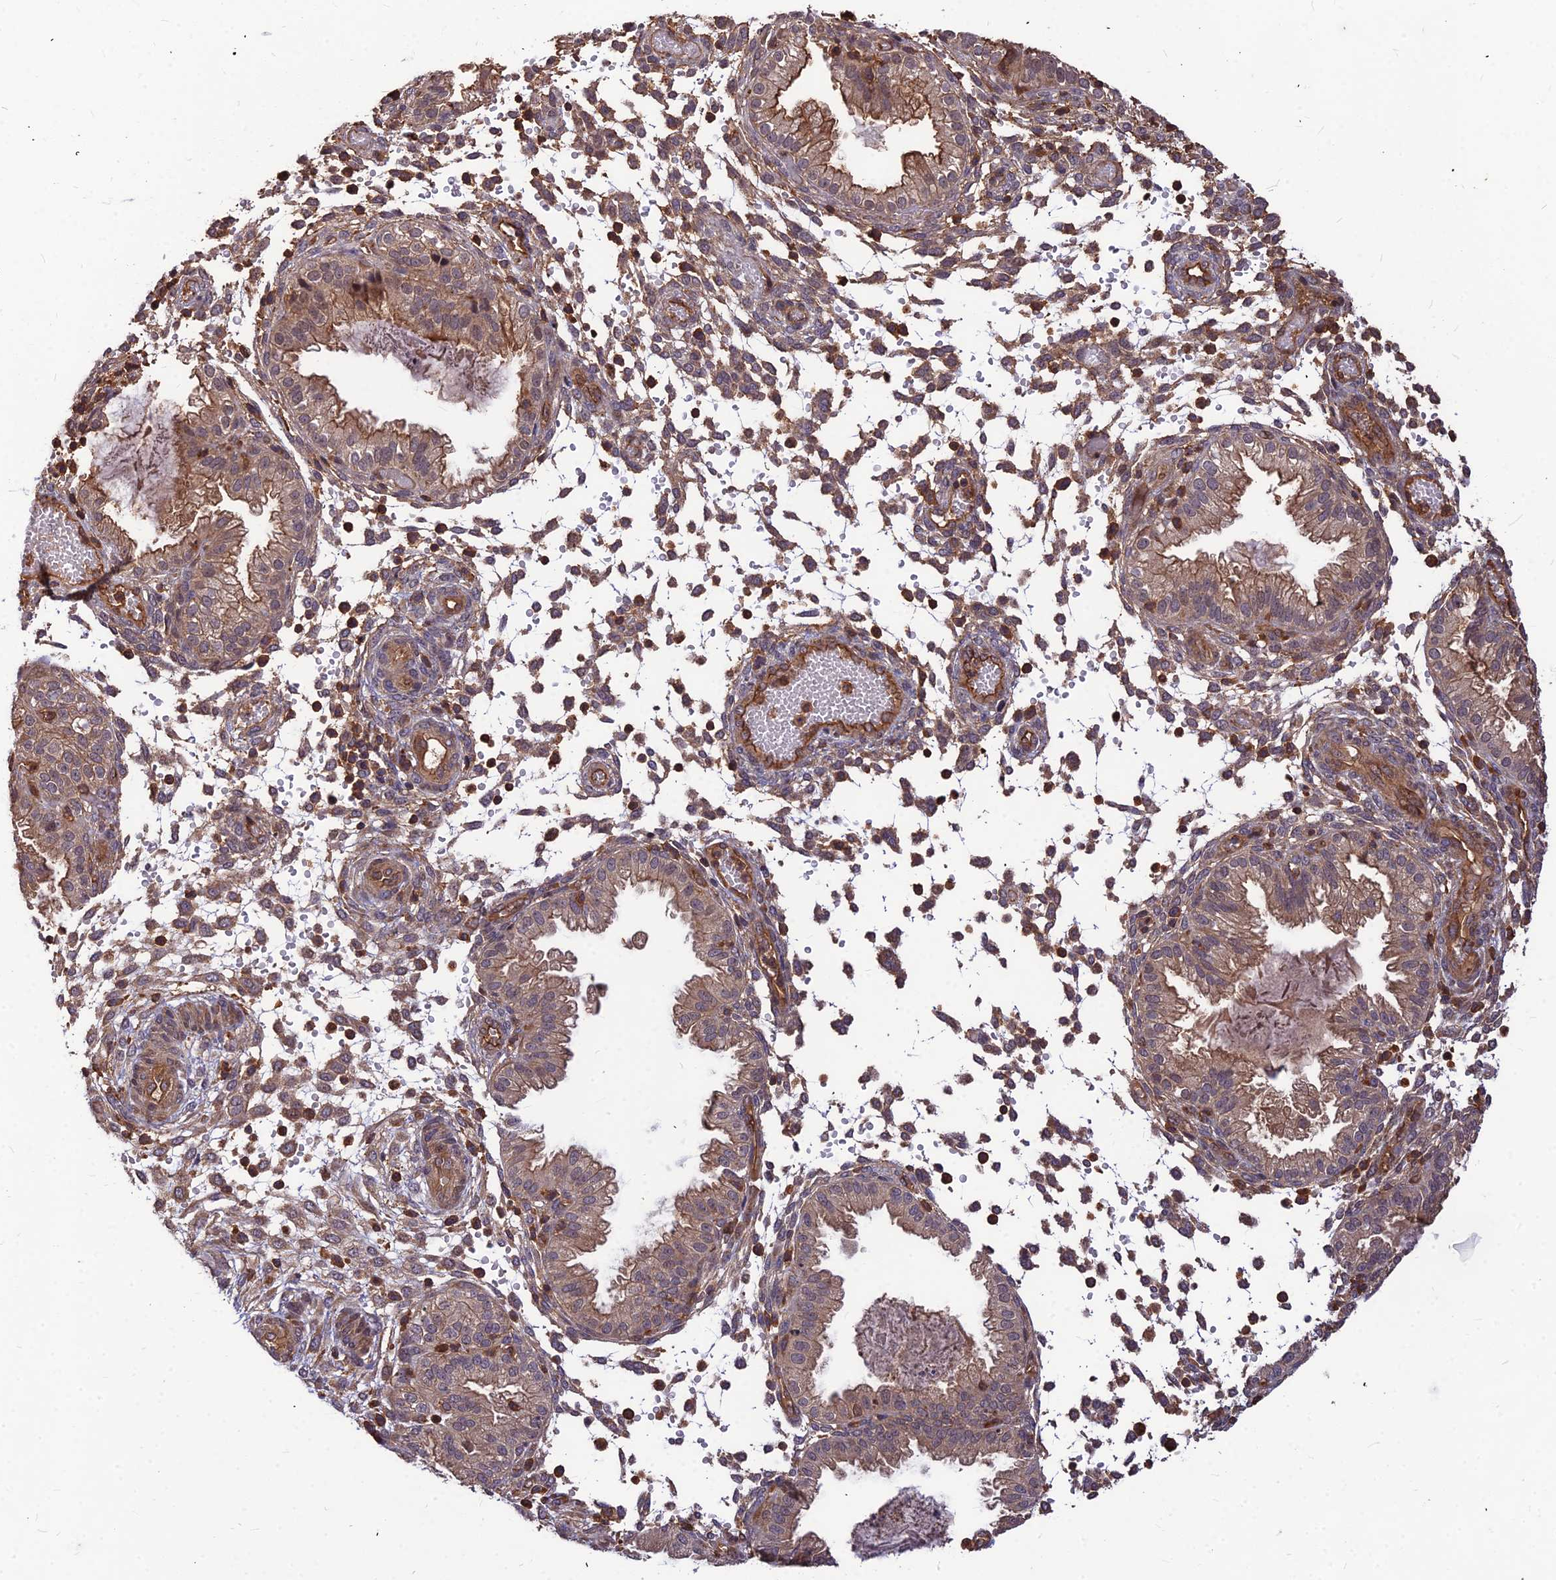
{"staining": {"intensity": "moderate", "quantity": "25%-75%", "location": "cytoplasmic/membranous,nuclear"}, "tissue": "endometrium", "cell_type": "Cells in endometrial stroma", "image_type": "normal", "snomed": [{"axis": "morphology", "description": "Normal tissue, NOS"}, {"axis": "topography", "description": "Endometrium"}], "caption": "IHC (DAB) staining of benign human endometrium demonstrates moderate cytoplasmic/membranous,nuclear protein positivity in approximately 25%-75% of cells in endometrial stroma.", "gene": "ZNF467", "patient": {"sex": "female", "age": 33}}